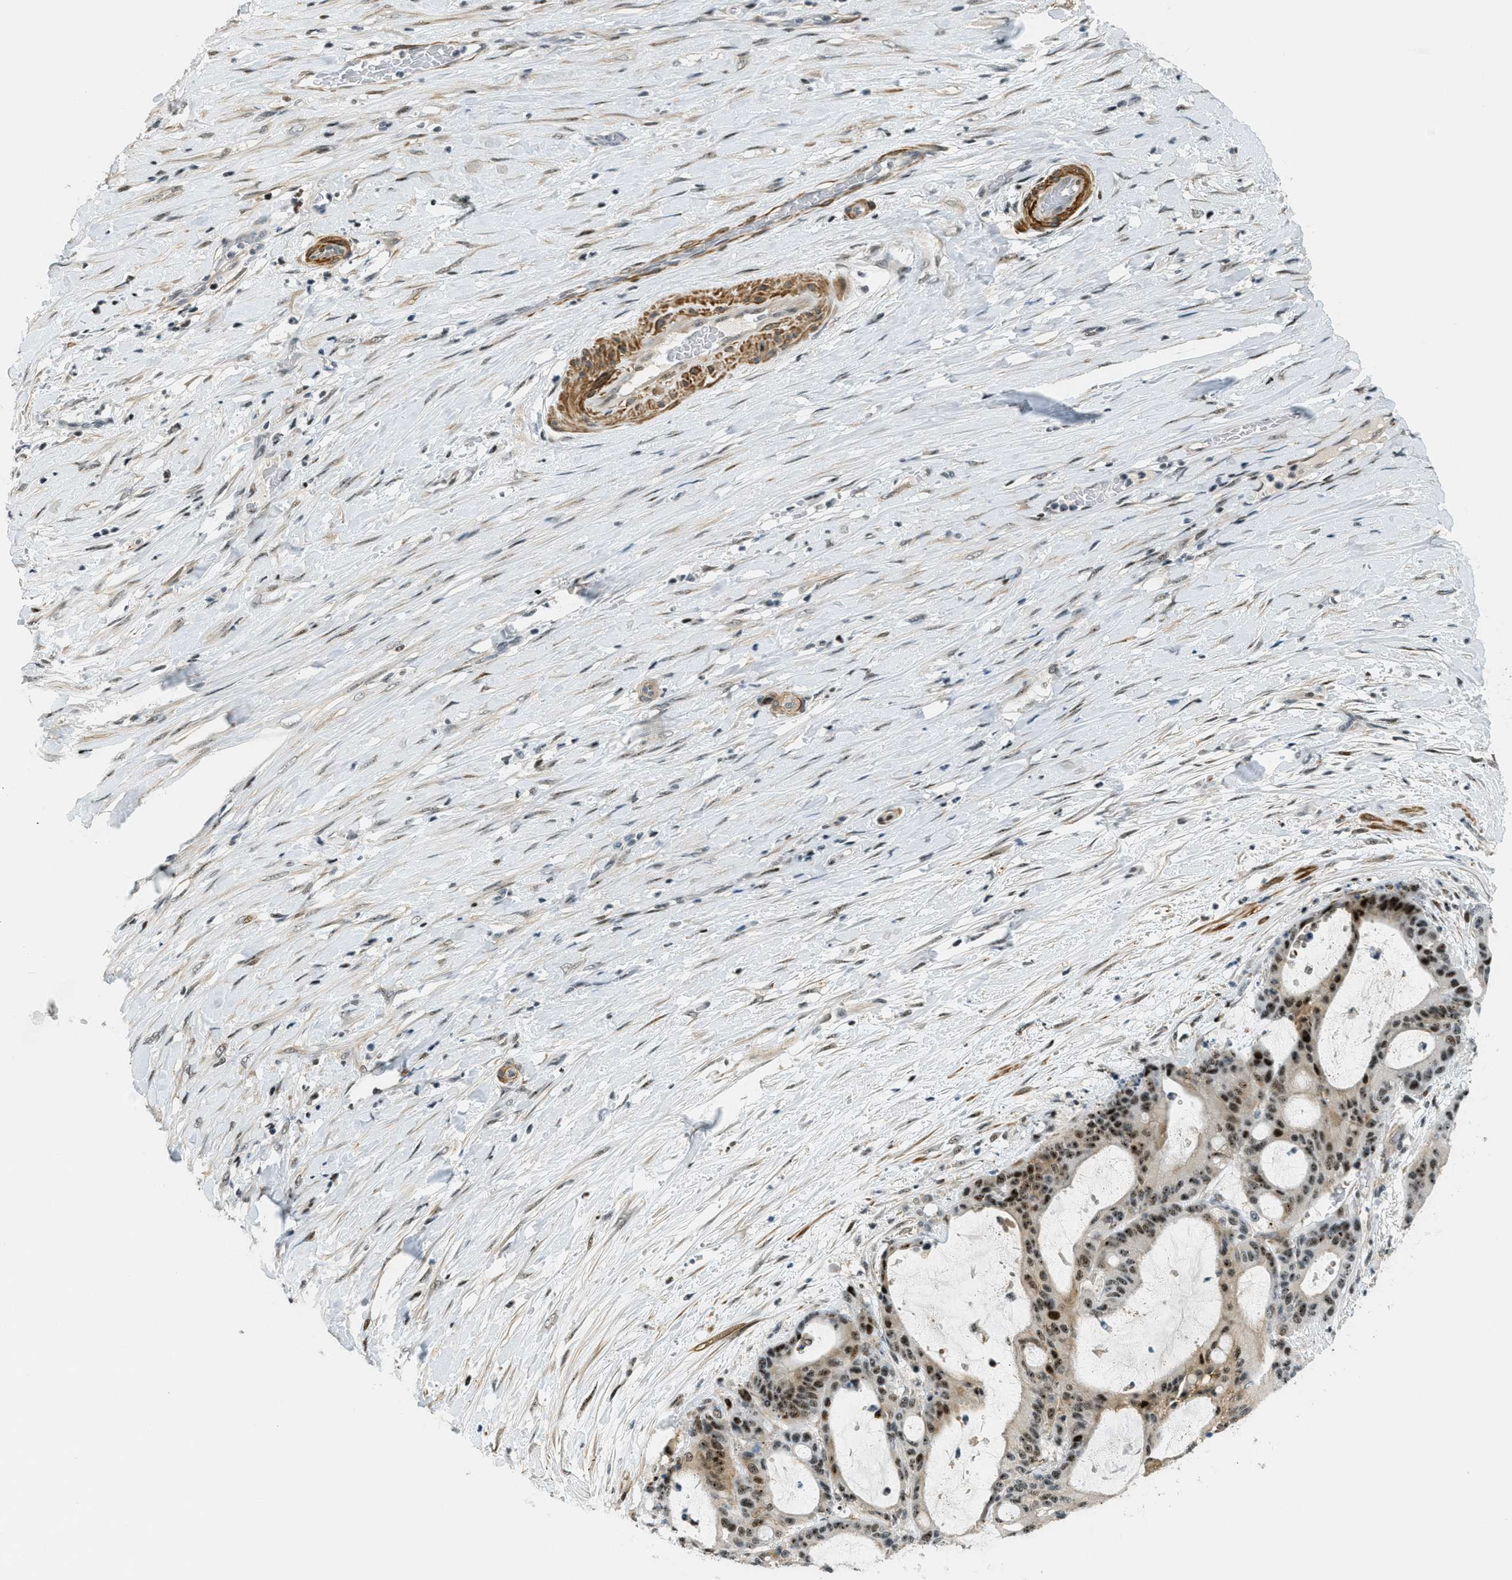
{"staining": {"intensity": "strong", "quantity": ">75%", "location": "nuclear"}, "tissue": "liver cancer", "cell_type": "Tumor cells", "image_type": "cancer", "snomed": [{"axis": "morphology", "description": "Cholangiocarcinoma"}, {"axis": "topography", "description": "Liver"}], "caption": "This is an image of immunohistochemistry staining of cholangiocarcinoma (liver), which shows strong expression in the nuclear of tumor cells.", "gene": "ZDHHC23", "patient": {"sex": "female", "age": 73}}